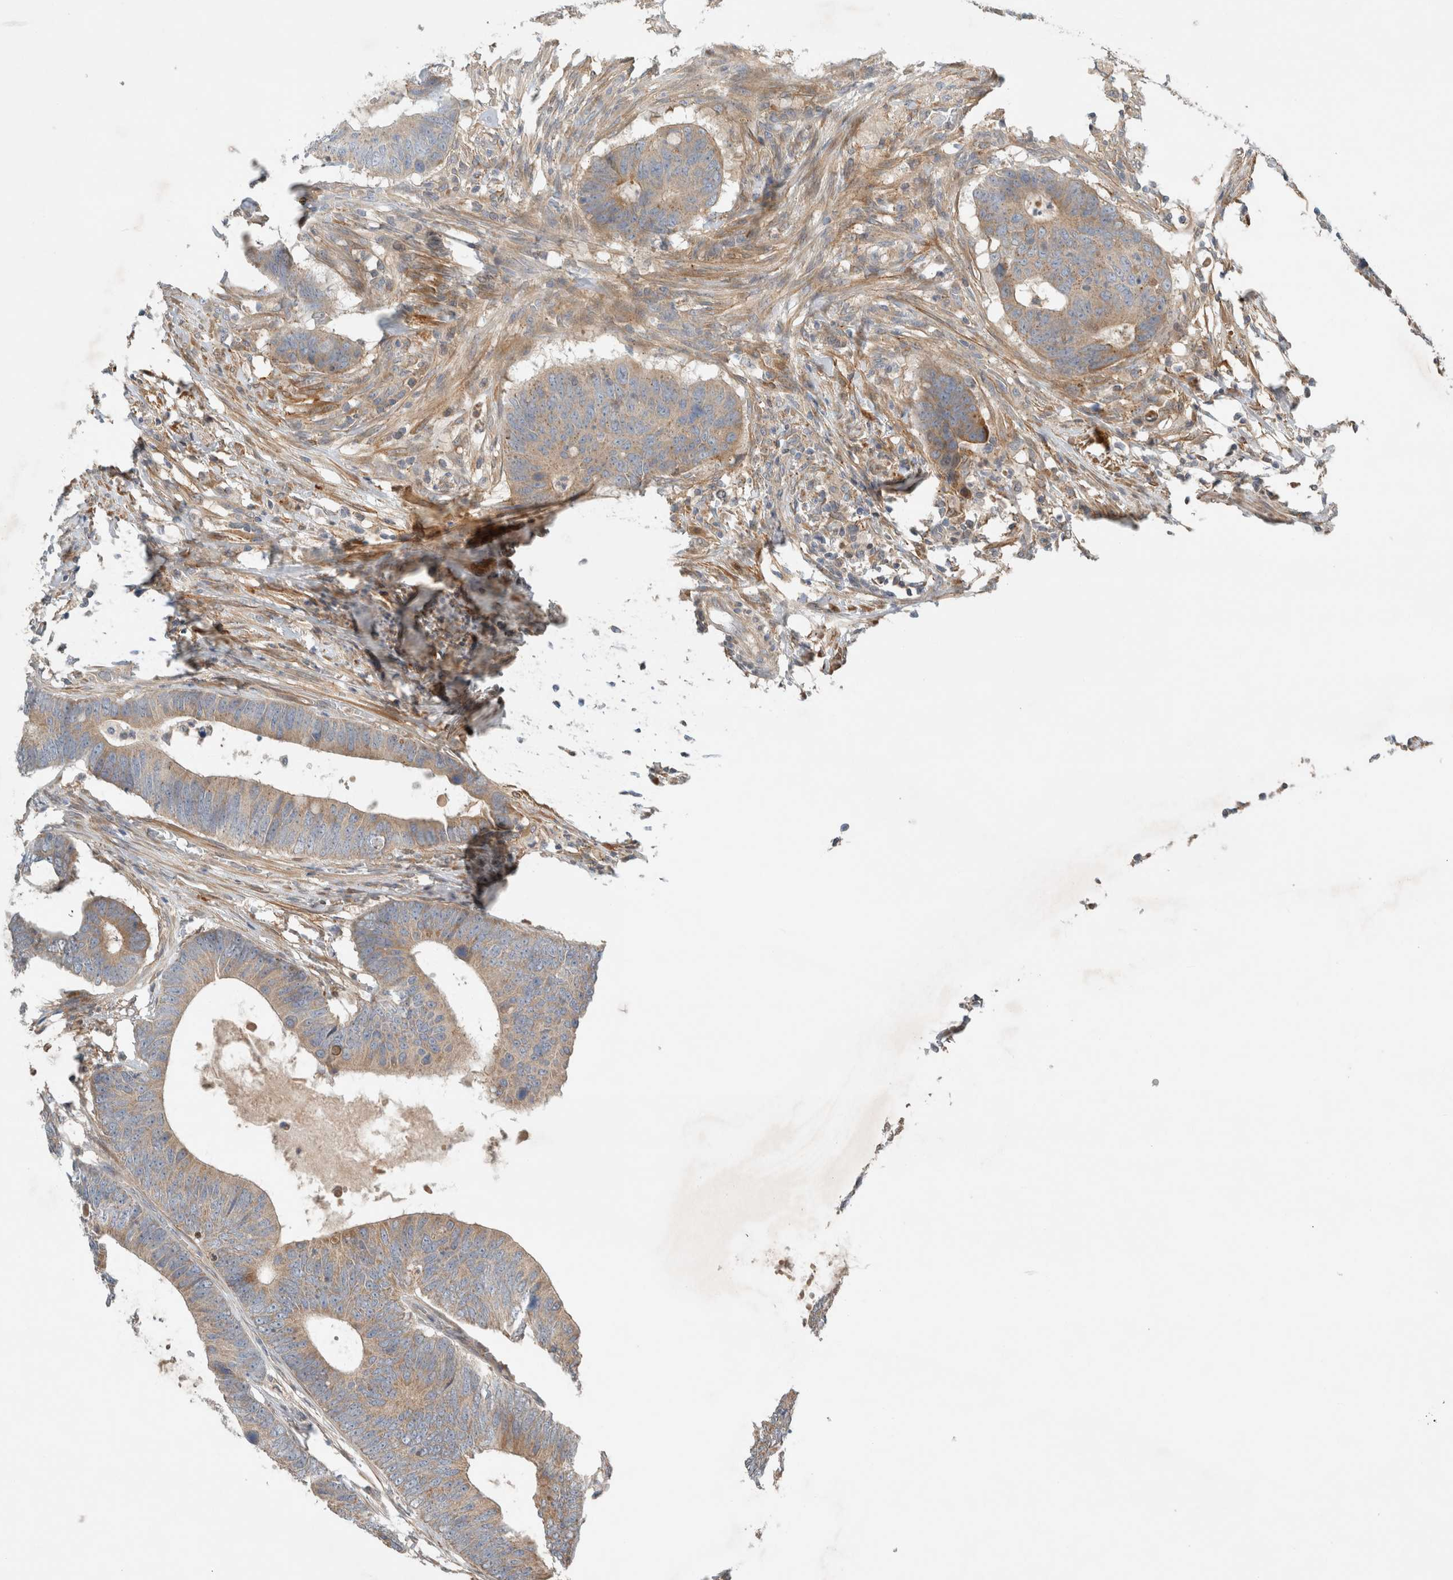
{"staining": {"intensity": "weak", "quantity": ">75%", "location": "cytoplasmic/membranous"}, "tissue": "colorectal cancer", "cell_type": "Tumor cells", "image_type": "cancer", "snomed": [{"axis": "morphology", "description": "Adenocarcinoma, NOS"}, {"axis": "topography", "description": "Colon"}], "caption": "An immunohistochemistry (IHC) micrograph of neoplastic tissue is shown. Protein staining in brown labels weak cytoplasmic/membranous positivity in colorectal cancer within tumor cells.", "gene": "ARMC9", "patient": {"sex": "male", "age": 56}}